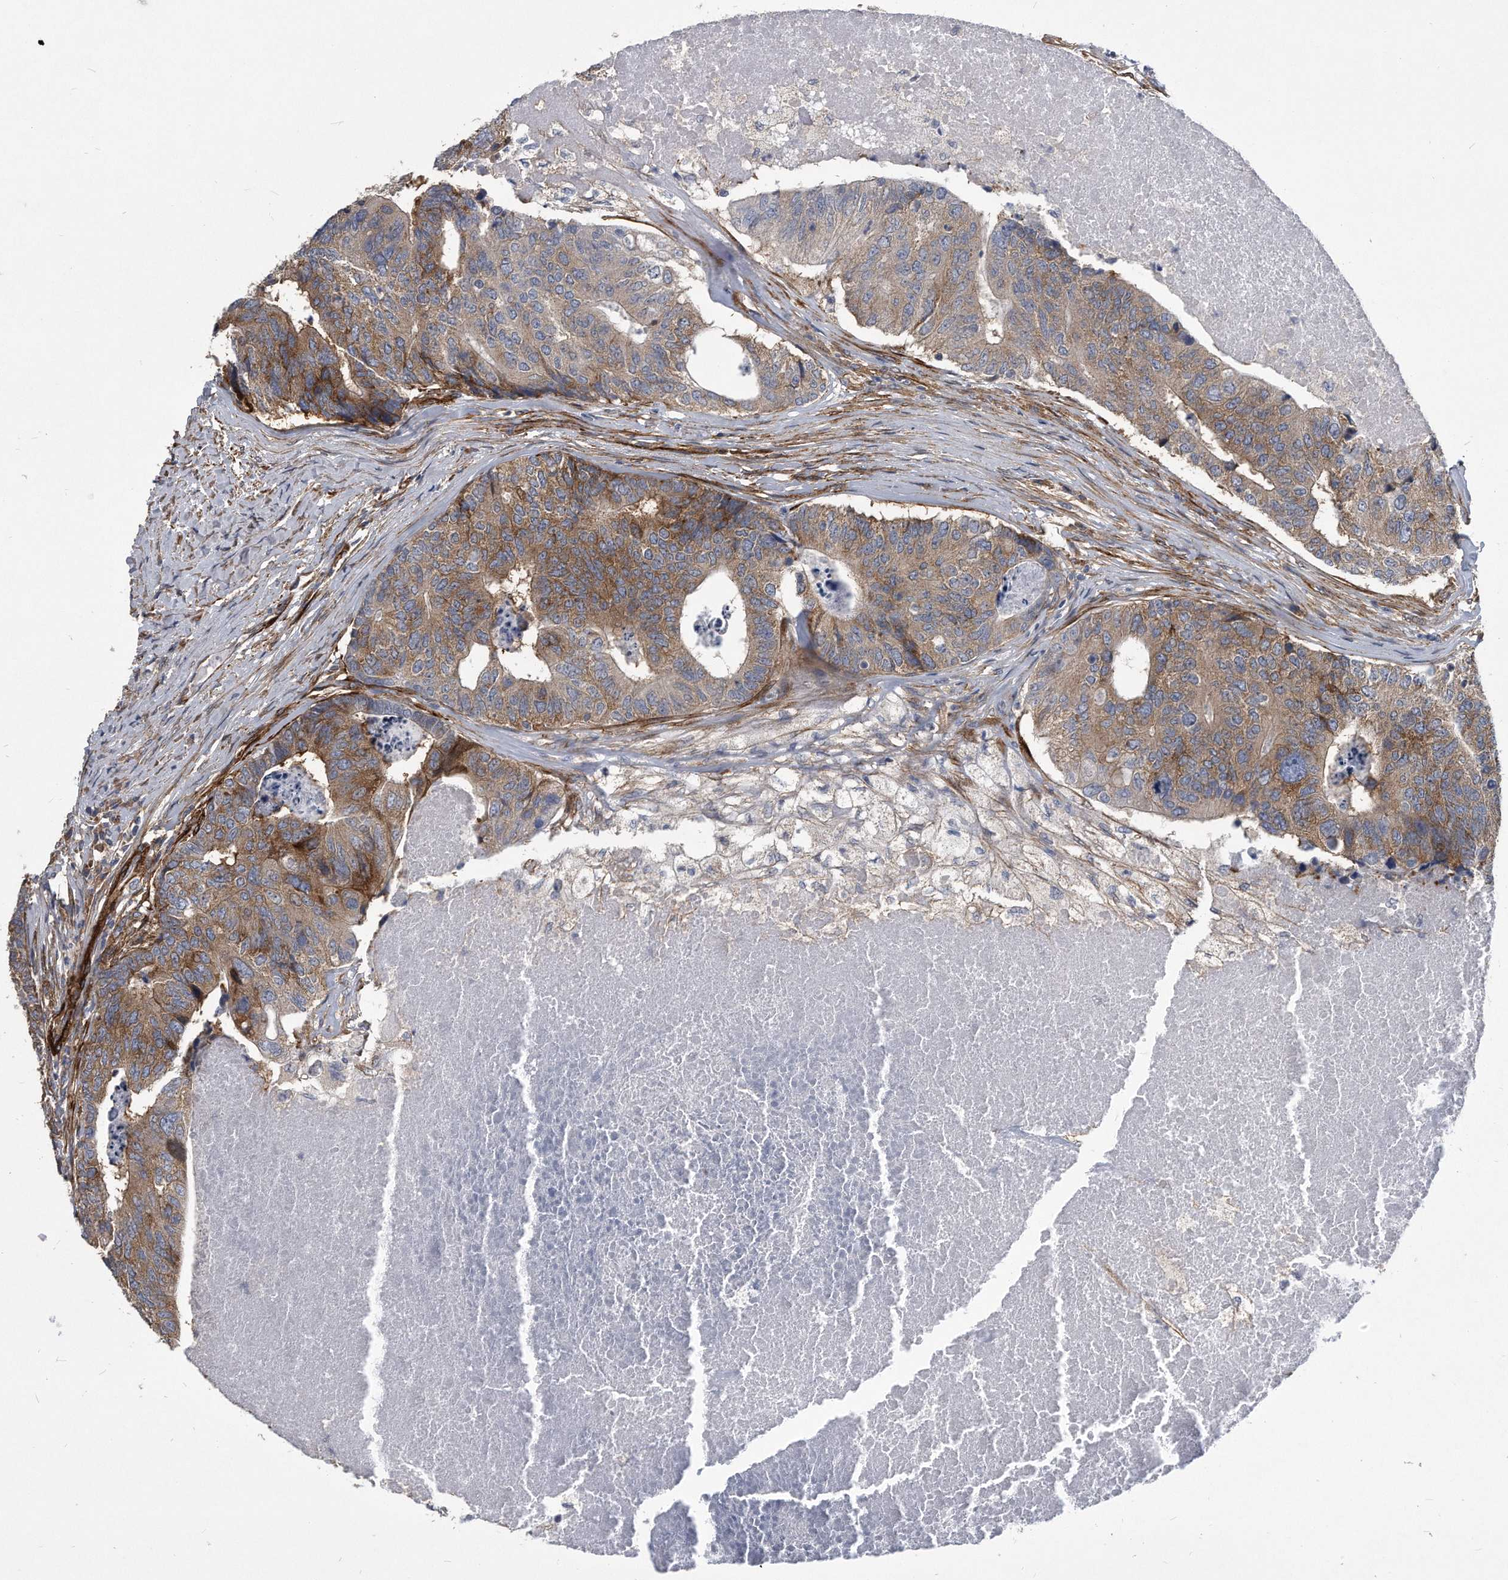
{"staining": {"intensity": "moderate", "quantity": ">75%", "location": "cytoplasmic/membranous"}, "tissue": "colorectal cancer", "cell_type": "Tumor cells", "image_type": "cancer", "snomed": [{"axis": "morphology", "description": "Adenocarcinoma, NOS"}, {"axis": "topography", "description": "Colon"}], "caption": "High-power microscopy captured an immunohistochemistry photomicrograph of adenocarcinoma (colorectal), revealing moderate cytoplasmic/membranous expression in approximately >75% of tumor cells. (DAB = brown stain, brightfield microscopy at high magnification).", "gene": "EIF2B4", "patient": {"sex": "female", "age": 67}}